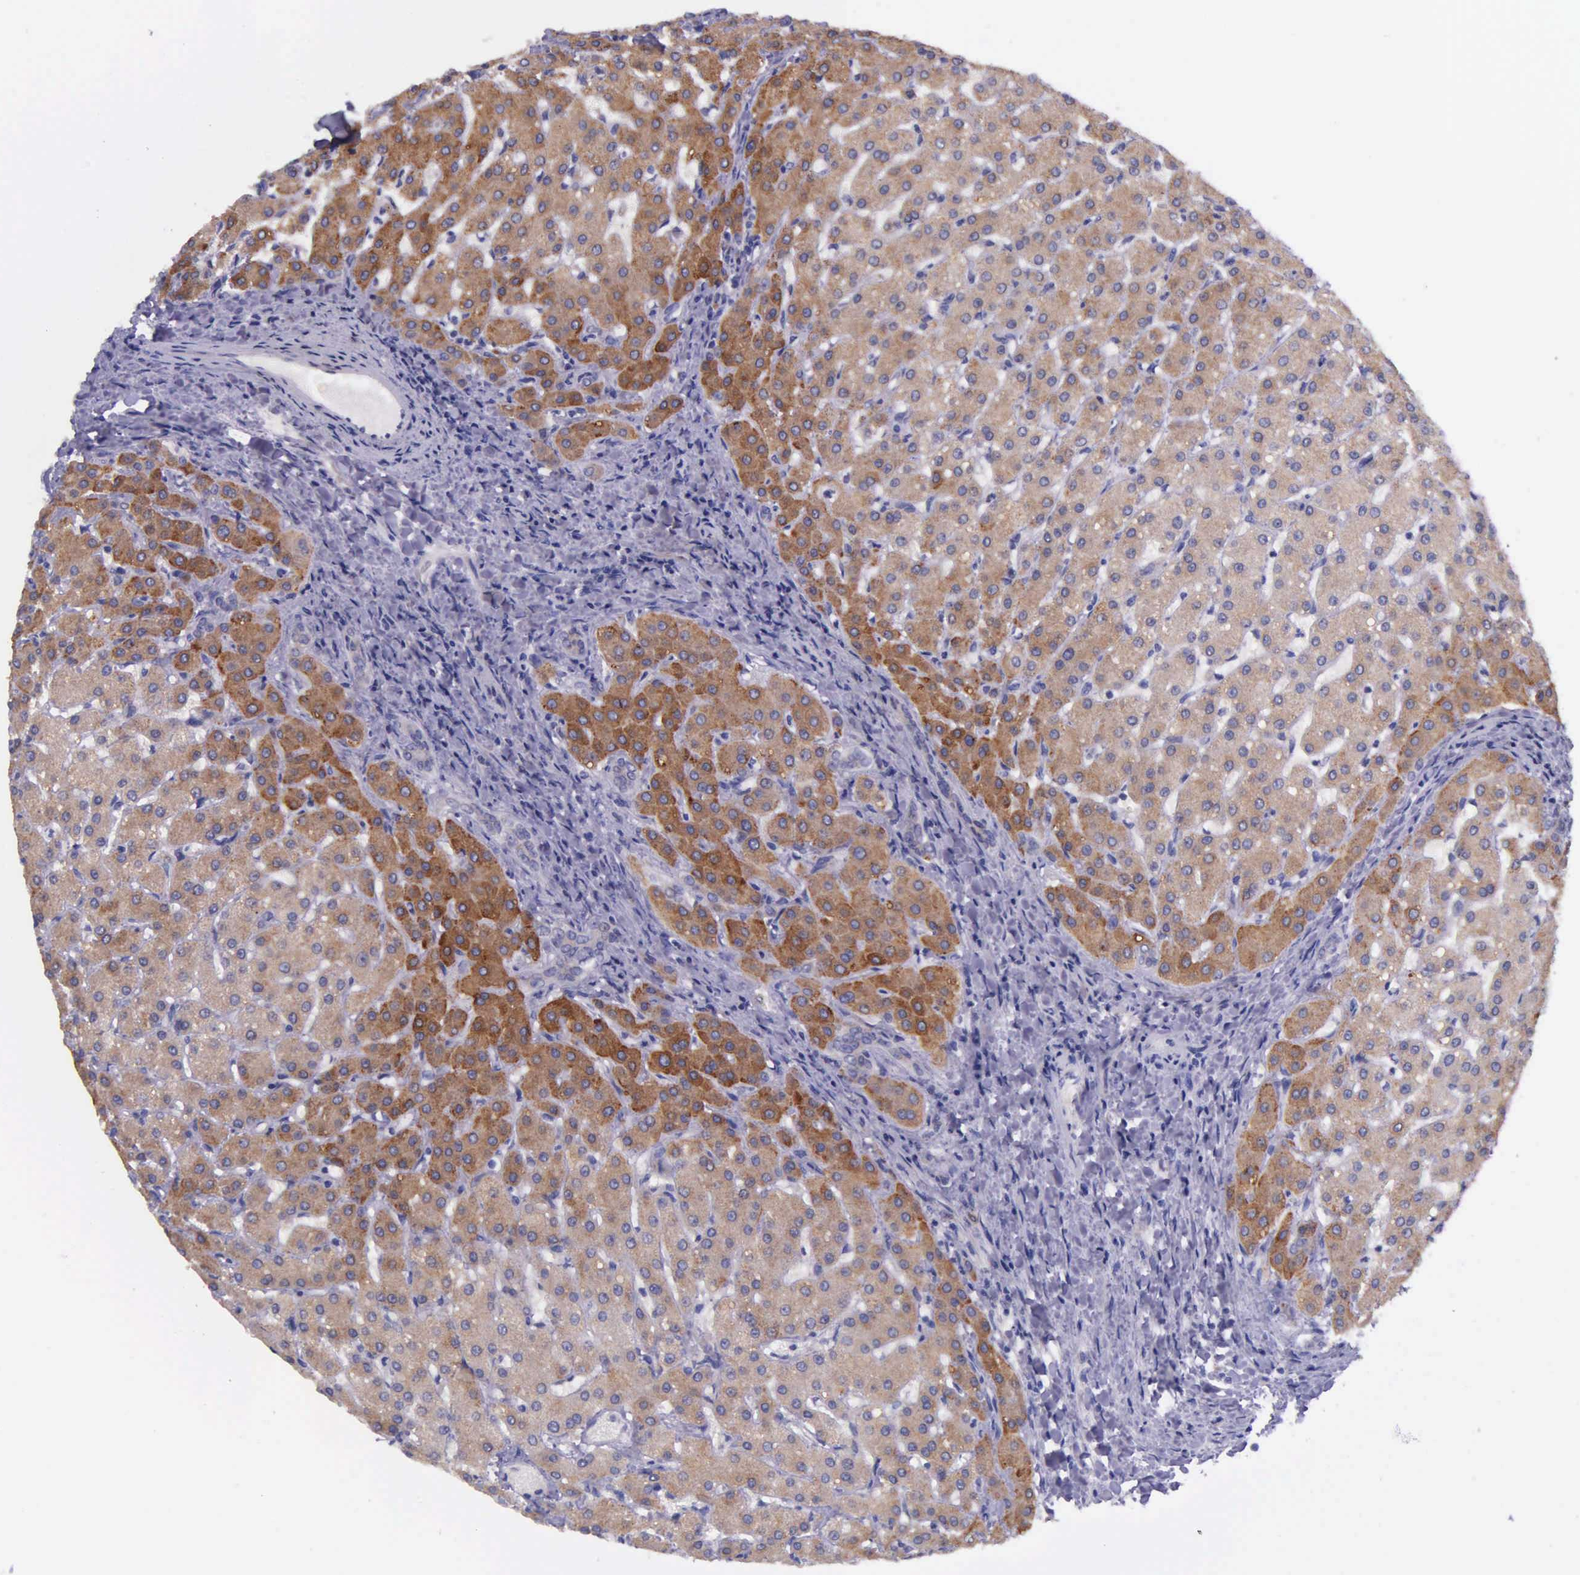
{"staining": {"intensity": "weak", "quantity": "25%-75%", "location": "cytoplasmic/membranous"}, "tissue": "liver", "cell_type": "Cholangiocytes", "image_type": "normal", "snomed": [{"axis": "morphology", "description": "Normal tissue, NOS"}, {"axis": "topography", "description": "Liver"}], "caption": "Weak cytoplasmic/membranous protein positivity is appreciated in about 25%-75% of cholangiocytes in liver. Using DAB (3,3'-diaminobenzidine) (brown) and hematoxylin (blue) stains, captured at high magnification using brightfield microscopy.", "gene": "NSDHL", "patient": {"sex": "female", "age": 27}}